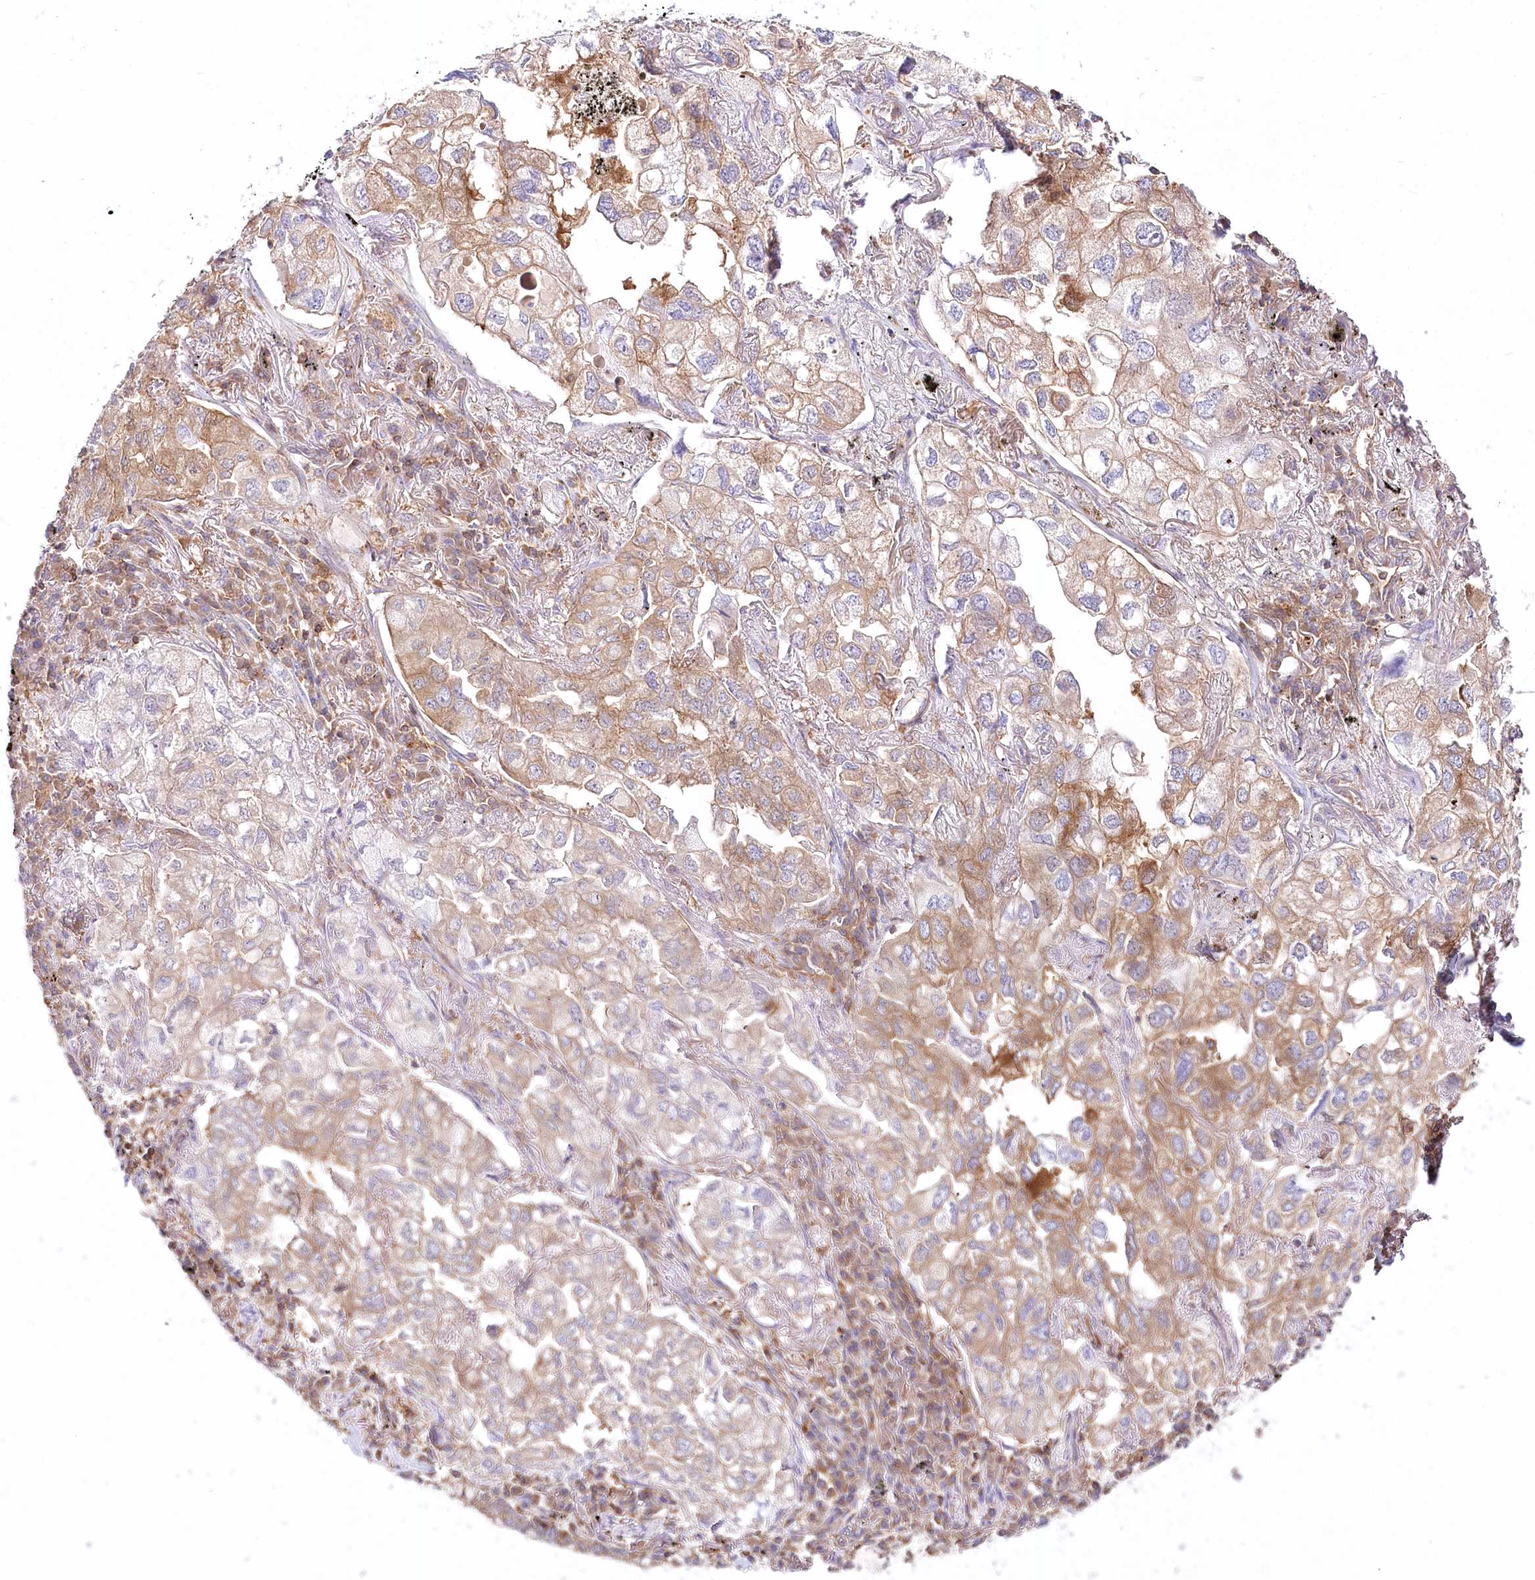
{"staining": {"intensity": "moderate", "quantity": "25%-75%", "location": "cytoplasmic/membranous"}, "tissue": "lung cancer", "cell_type": "Tumor cells", "image_type": "cancer", "snomed": [{"axis": "morphology", "description": "Adenocarcinoma, NOS"}, {"axis": "topography", "description": "Lung"}], "caption": "This image exhibits immunohistochemistry (IHC) staining of adenocarcinoma (lung), with medium moderate cytoplasmic/membranous positivity in approximately 25%-75% of tumor cells.", "gene": "ABRAXAS2", "patient": {"sex": "male", "age": 65}}